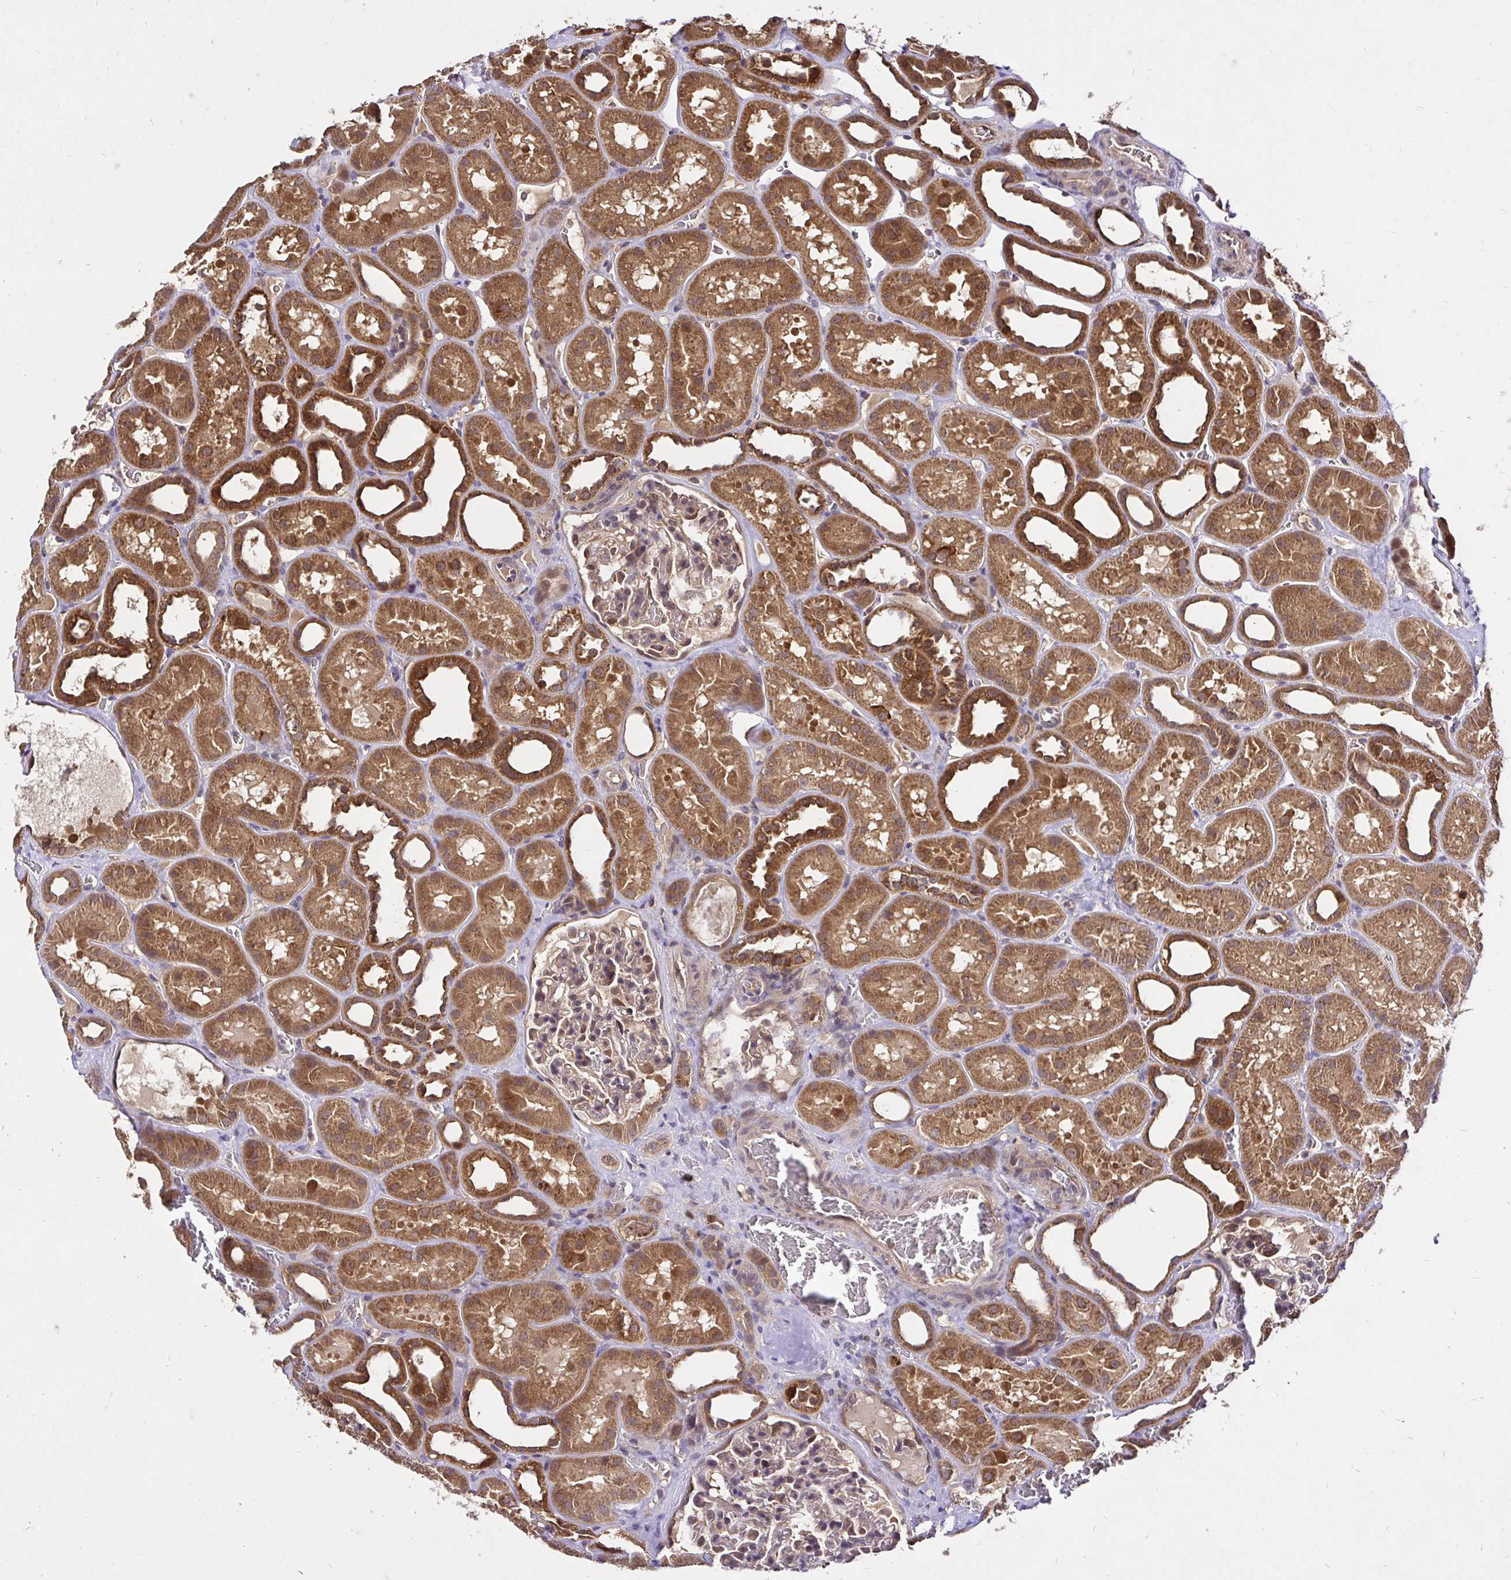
{"staining": {"intensity": "moderate", "quantity": "<25%", "location": "nuclear"}, "tissue": "kidney", "cell_type": "Cells in glomeruli", "image_type": "normal", "snomed": [{"axis": "morphology", "description": "Normal tissue, NOS"}, {"axis": "topography", "description": "Kidney"}], "caption": "This is an image of IHC staining of normal kidney, which shows moderate staining in the nuclear of cells in glomeruli.", "gene": "UBE2M", "patient": {"sex": "female", "age": 41}}